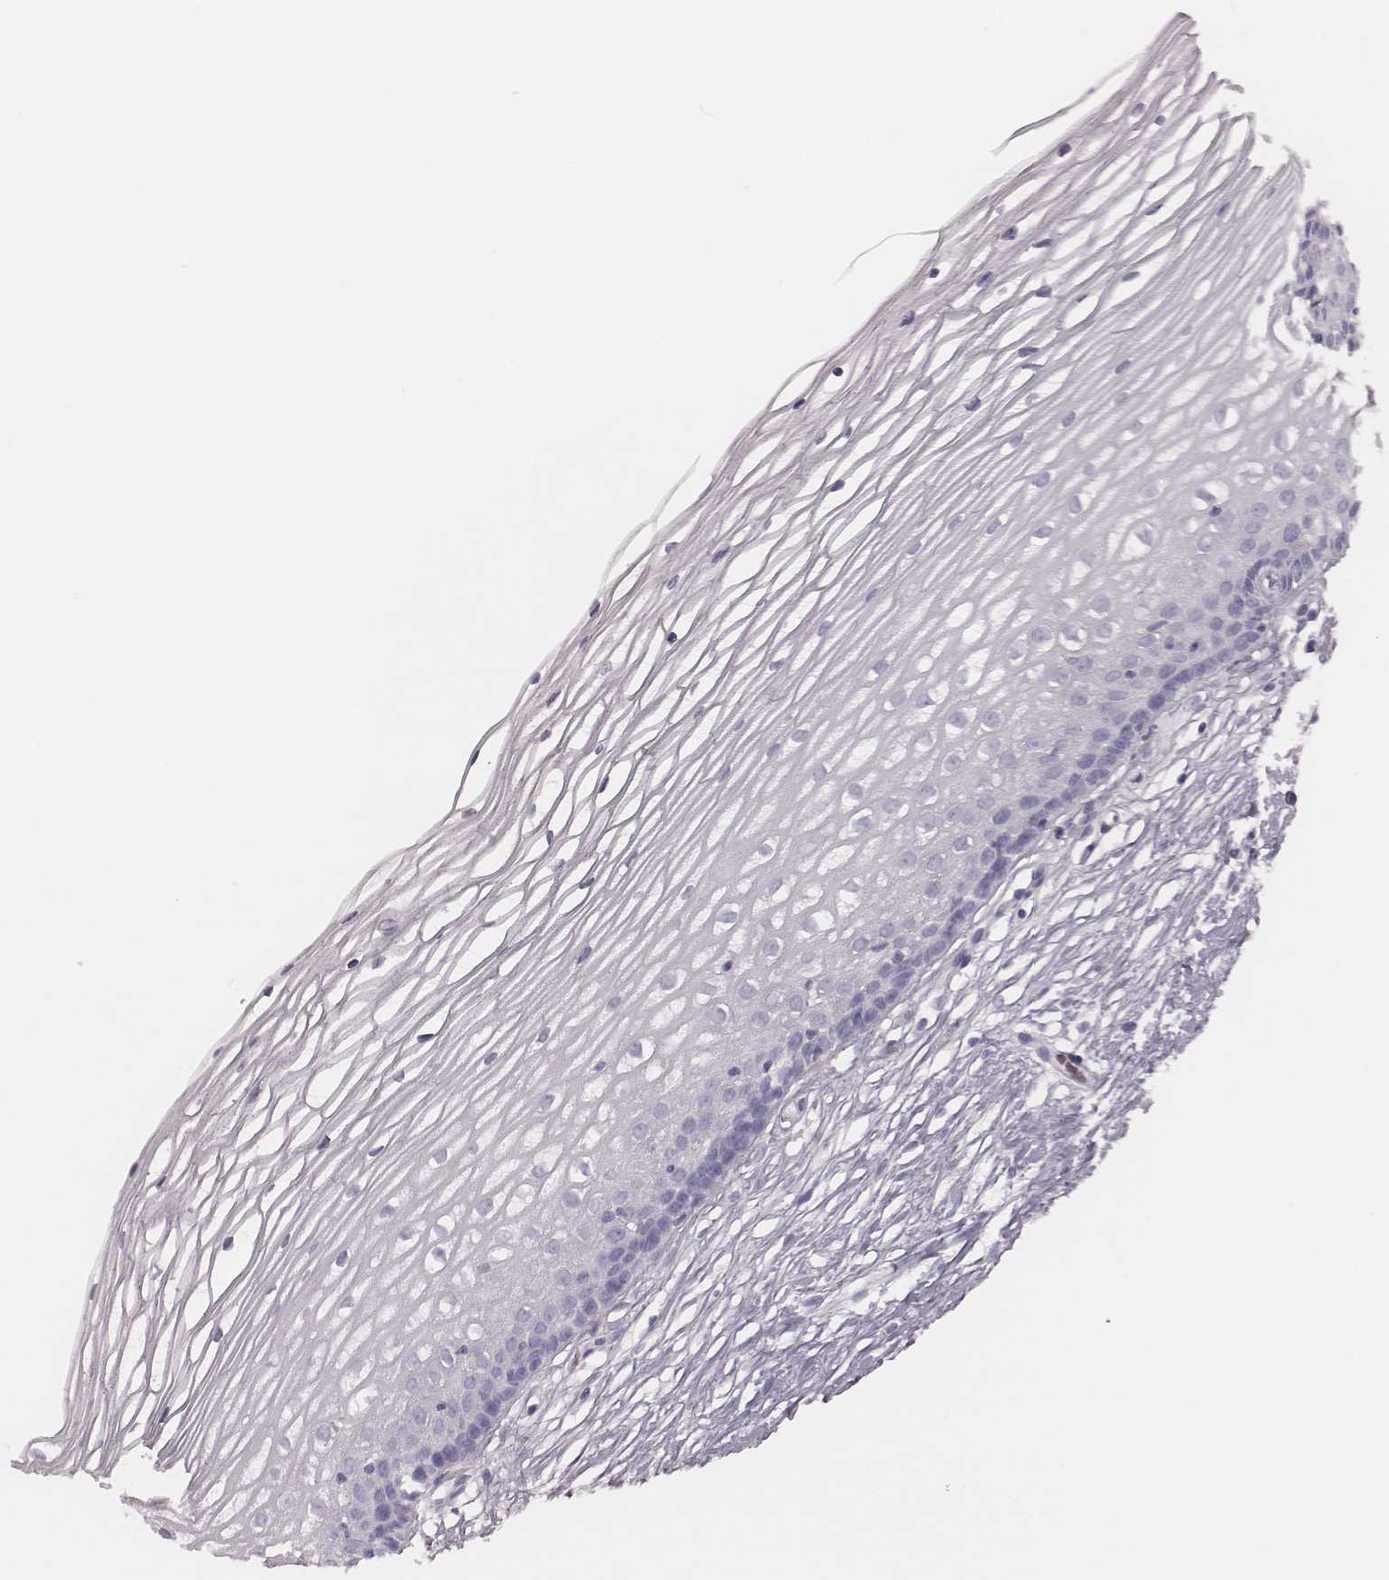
{"staining": {"intensity": "strong", "quantity": ">75%", "location": "nuclear"}, "tissue": "cervix", "cell_type": "Glandular cells", "image_type": "normal", "snomed": [{"axis": "morphology", "description": "Normal tissue, NOS"}, {"axis": "topography", "description": "Cervix"}], "caption": "Protein expression analysis of benign cervix exhibits strong nuclear expression in approximately >75% of glandular cells.", "gene": "MSX1", "patient": {"sex": "female", "age": 40}}